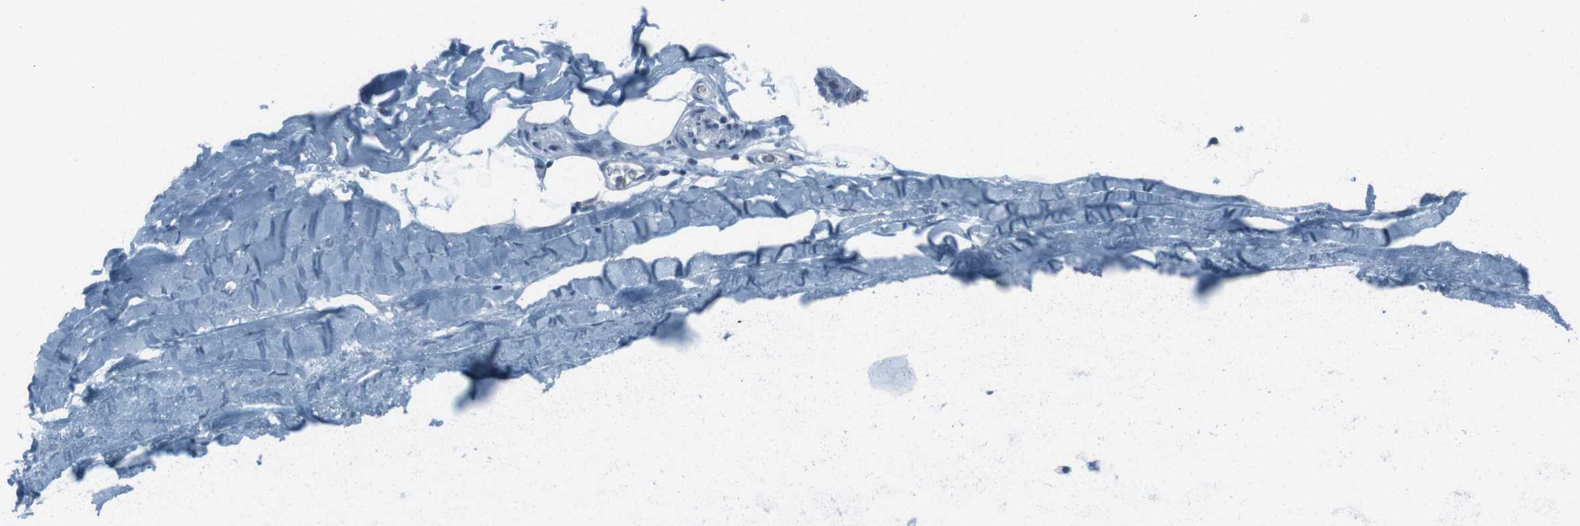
{"staining": {"intensity": "negative", "quantity": "none", "location": "none"}, "tissue": "adipose tissue", "cell_type": "Adipocytes", "image_type": "normal", "snomed": [{"axis": "morphology", "description": "Normal tissue, NOS"}, {"axis": "topography", "description": "Bronchus"}], "caption": "This is an IHC histopathology image of unremarkable human adipose tissue. There is no staining in adipocytes.", "gene": "ST6GAL1", "patient": {"sex": "female", "age": 73}}